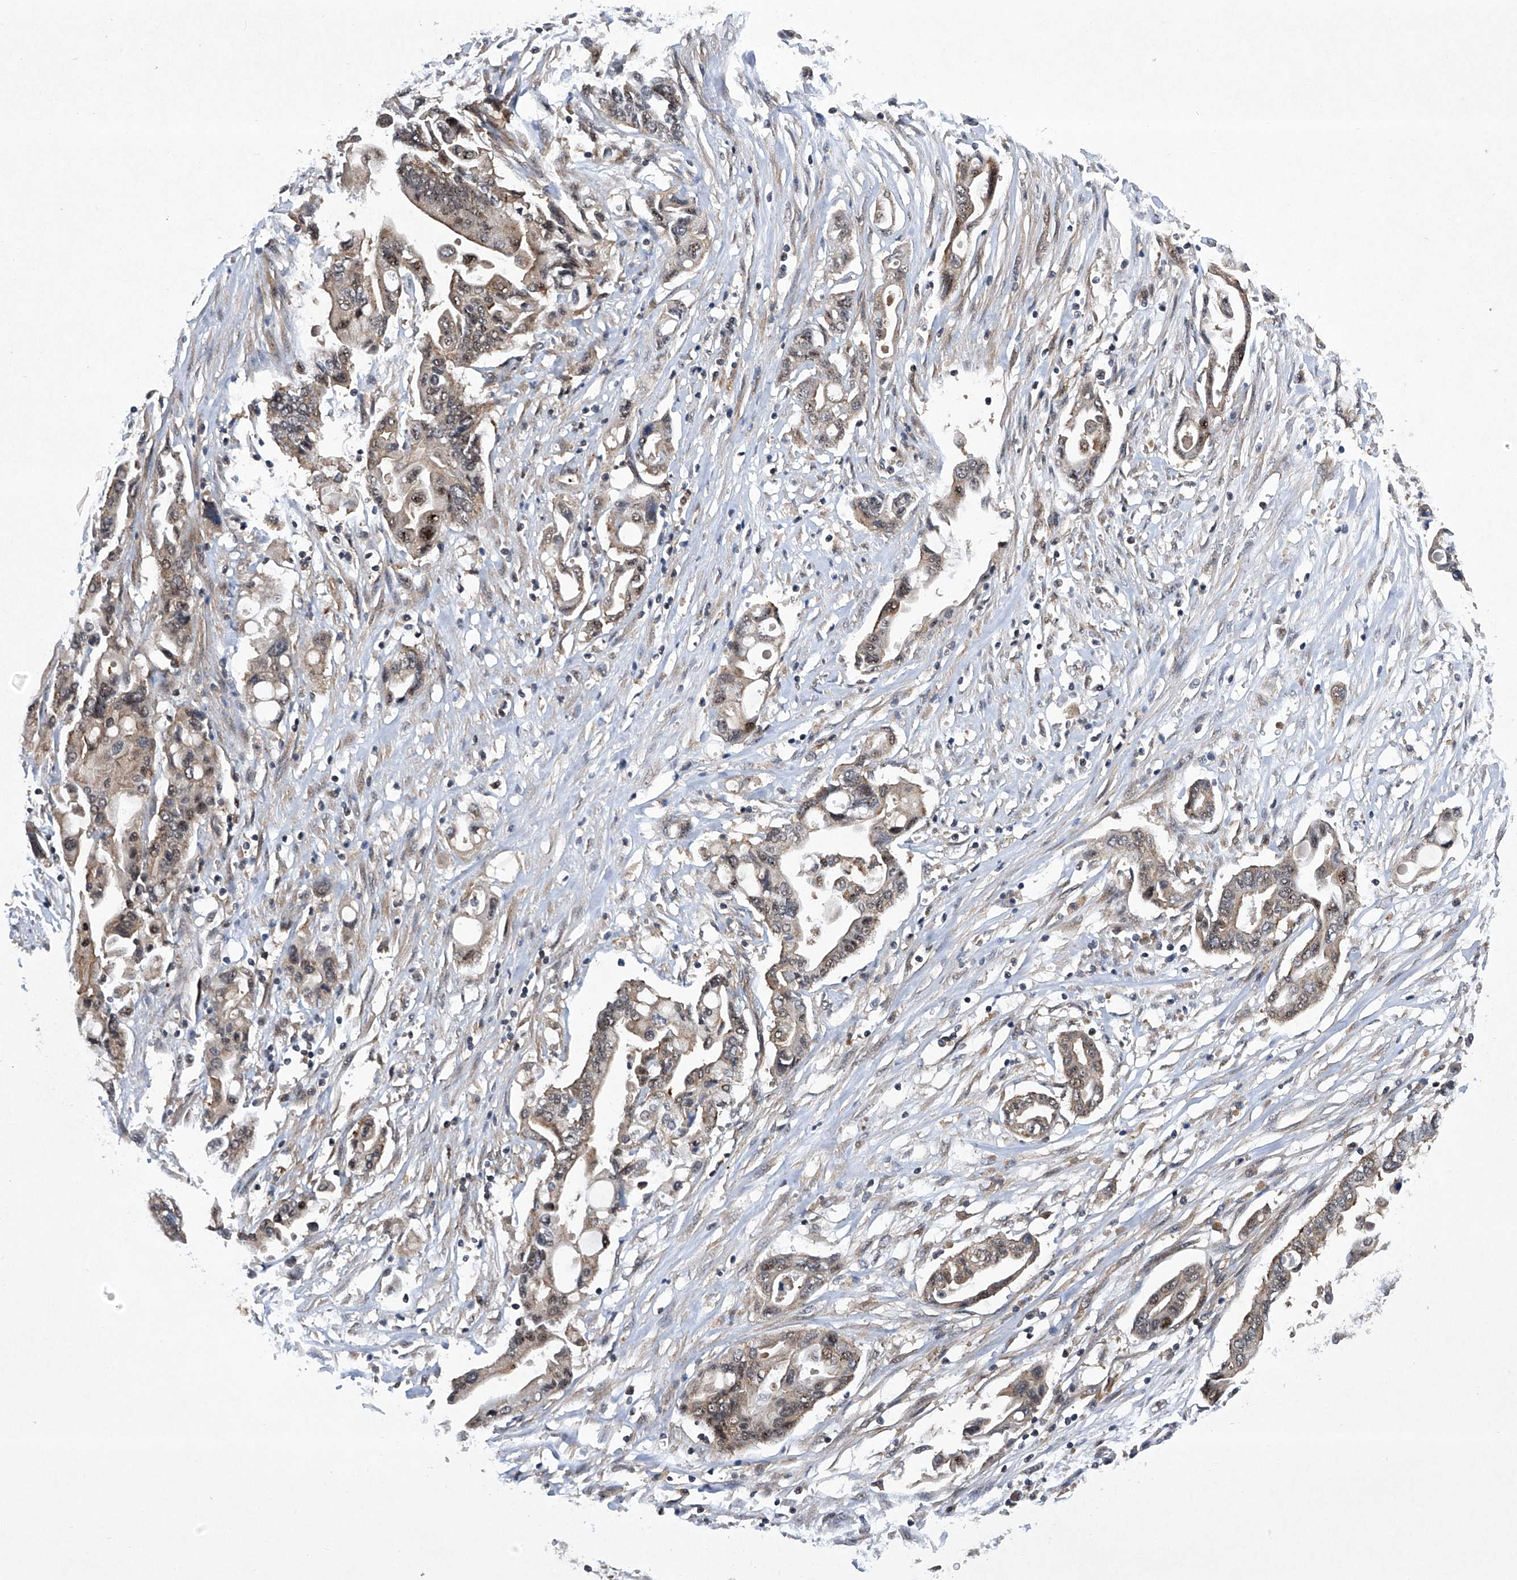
{"staining": {"intensity": "strong", "quantity": "<25%", "location": "cytoplasmic/membranous"}, "tissue": "pancreatic cancer", "cell_type": "Tumor cells", "image_type": "cancer", "snomed": [{"axis": "morphology", "description": "Adenocarcinoma, NOS"}, {"axis": "topography", "description": "Pancreas"}], "caption": "Pancreatic cancer (adenocarcinoma) was stained to show a protein in brown. There is medium levels of strong cytoplasmic/membranous positivity in approximately <25% of tumor cells. The staining was performed using DAB, with brown indicating positive protein expression. Nuclei are stained blue with hematoxylin.", "gene": "CISH", "patient": {"sex": "female", "age": 57}}